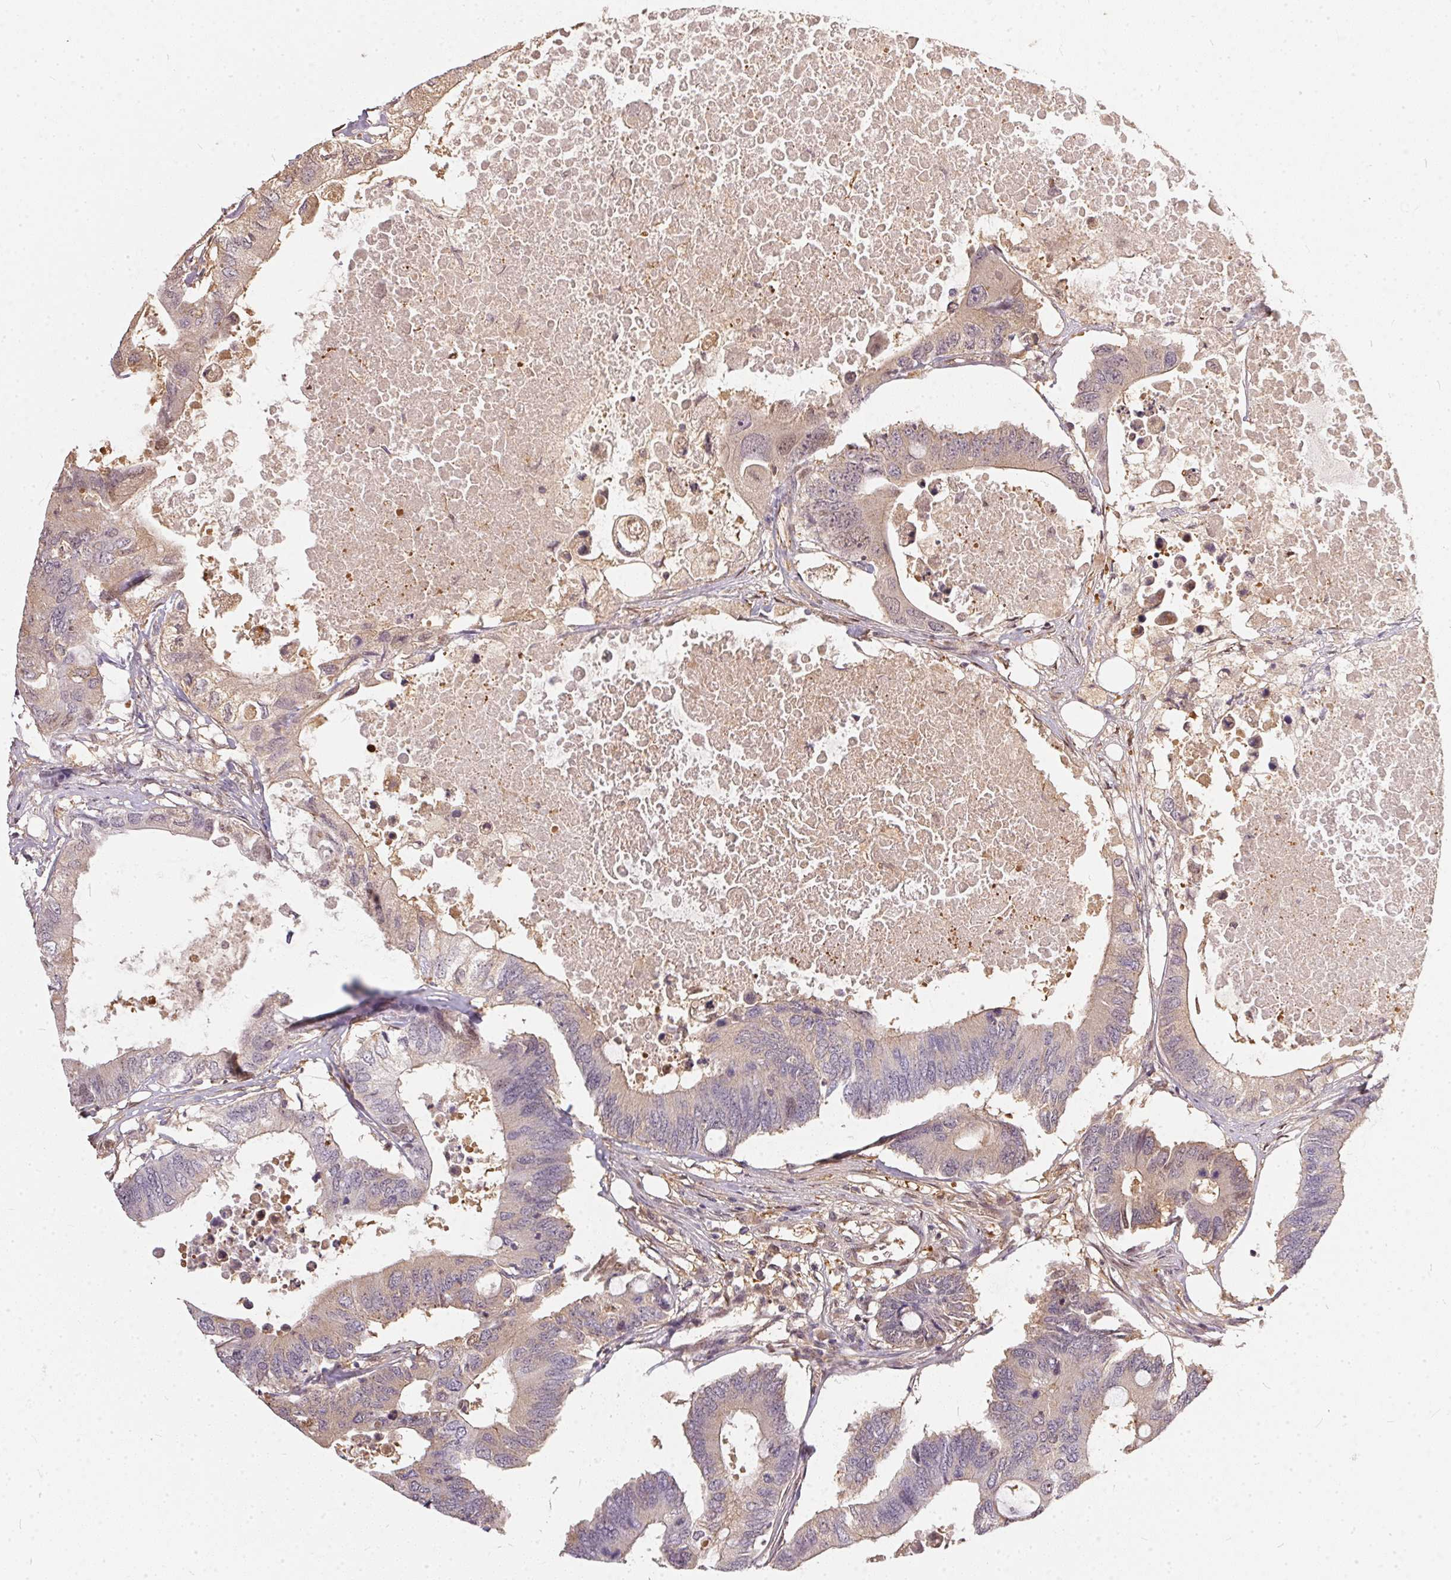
{"staining": {"intensity": "weak", "quantity": "25%-75%", "location": "cytoplasmic/membranous"}, "tissue": "colorectal cancer", "cell_type": "Tumor cells", "image_type": "cancer", "snomed": [{"axis": "morphology", "description": "Adenocarcinoma, NOS"}, {"axis": "topography", "description": "Colon"}], "caption": "Weak cytoplasmic/membranous positivity for a protein is present in approximately 25%-75% of tumor cells of colorectal adenocarcinoma using immunohistochemistry.", "gene": "BLMH", "patient": {"sex": "male", "age": 71}}